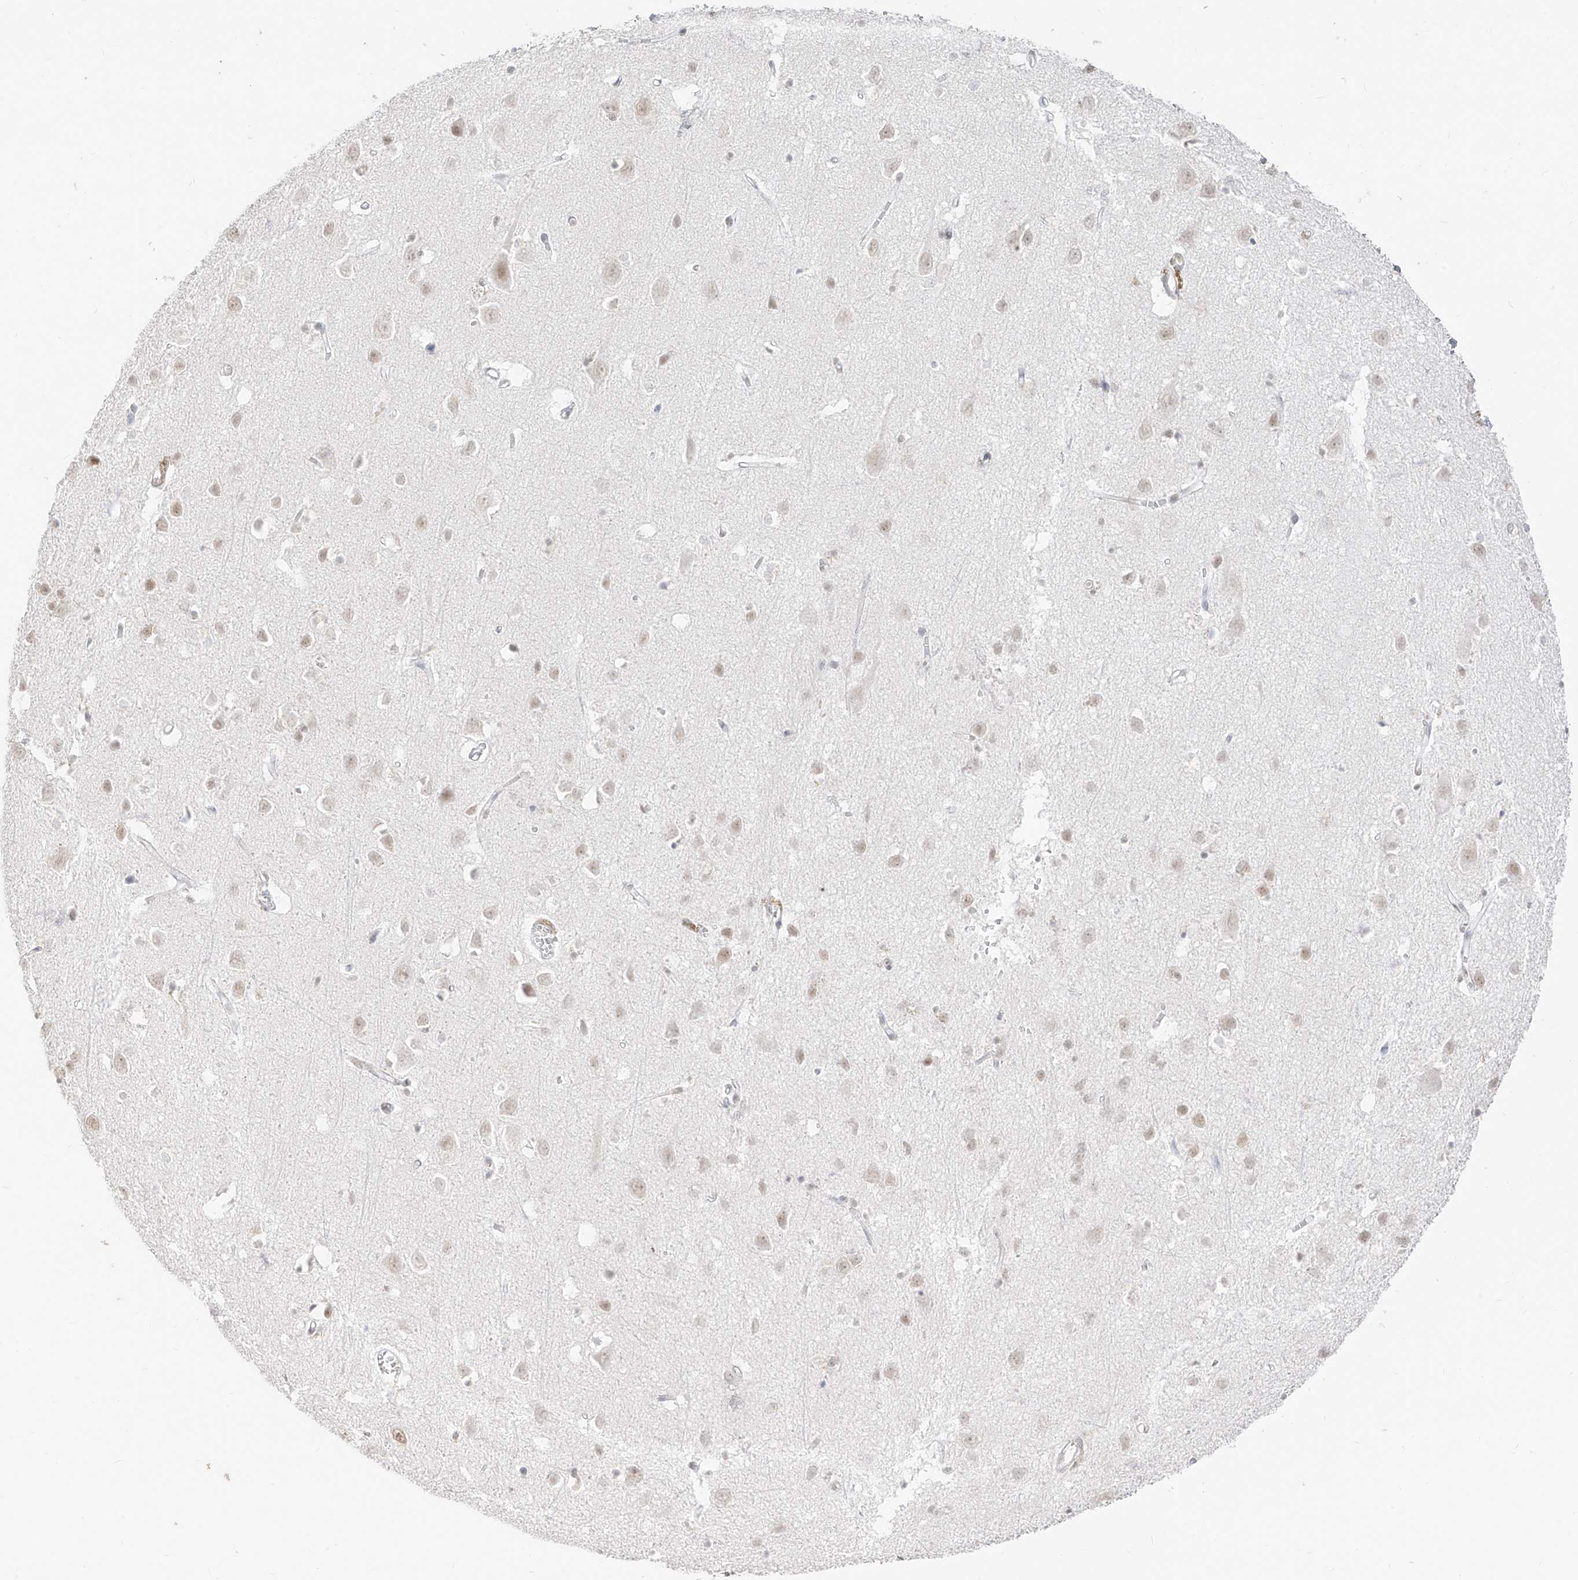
{"staining": {"intensity": "negative", "quantity": "none", "location": "none"}, "tissue": "cerebral cortex", "cell_type": "Endothelial cells", "image_type": "normal", "snomed": [{"axis": "morphology", "description": "Normal tissue, NOS"}, {"axis": "topography", "description": "Cerebral cortex"}], "caption": "This is an immunohistochemistry histopathology image of unremarkable human cerebral cortex. There is no staining in endothelial cells.", "gene": "SUPT5H", "patient": {"sex": "female", "age": 64}}